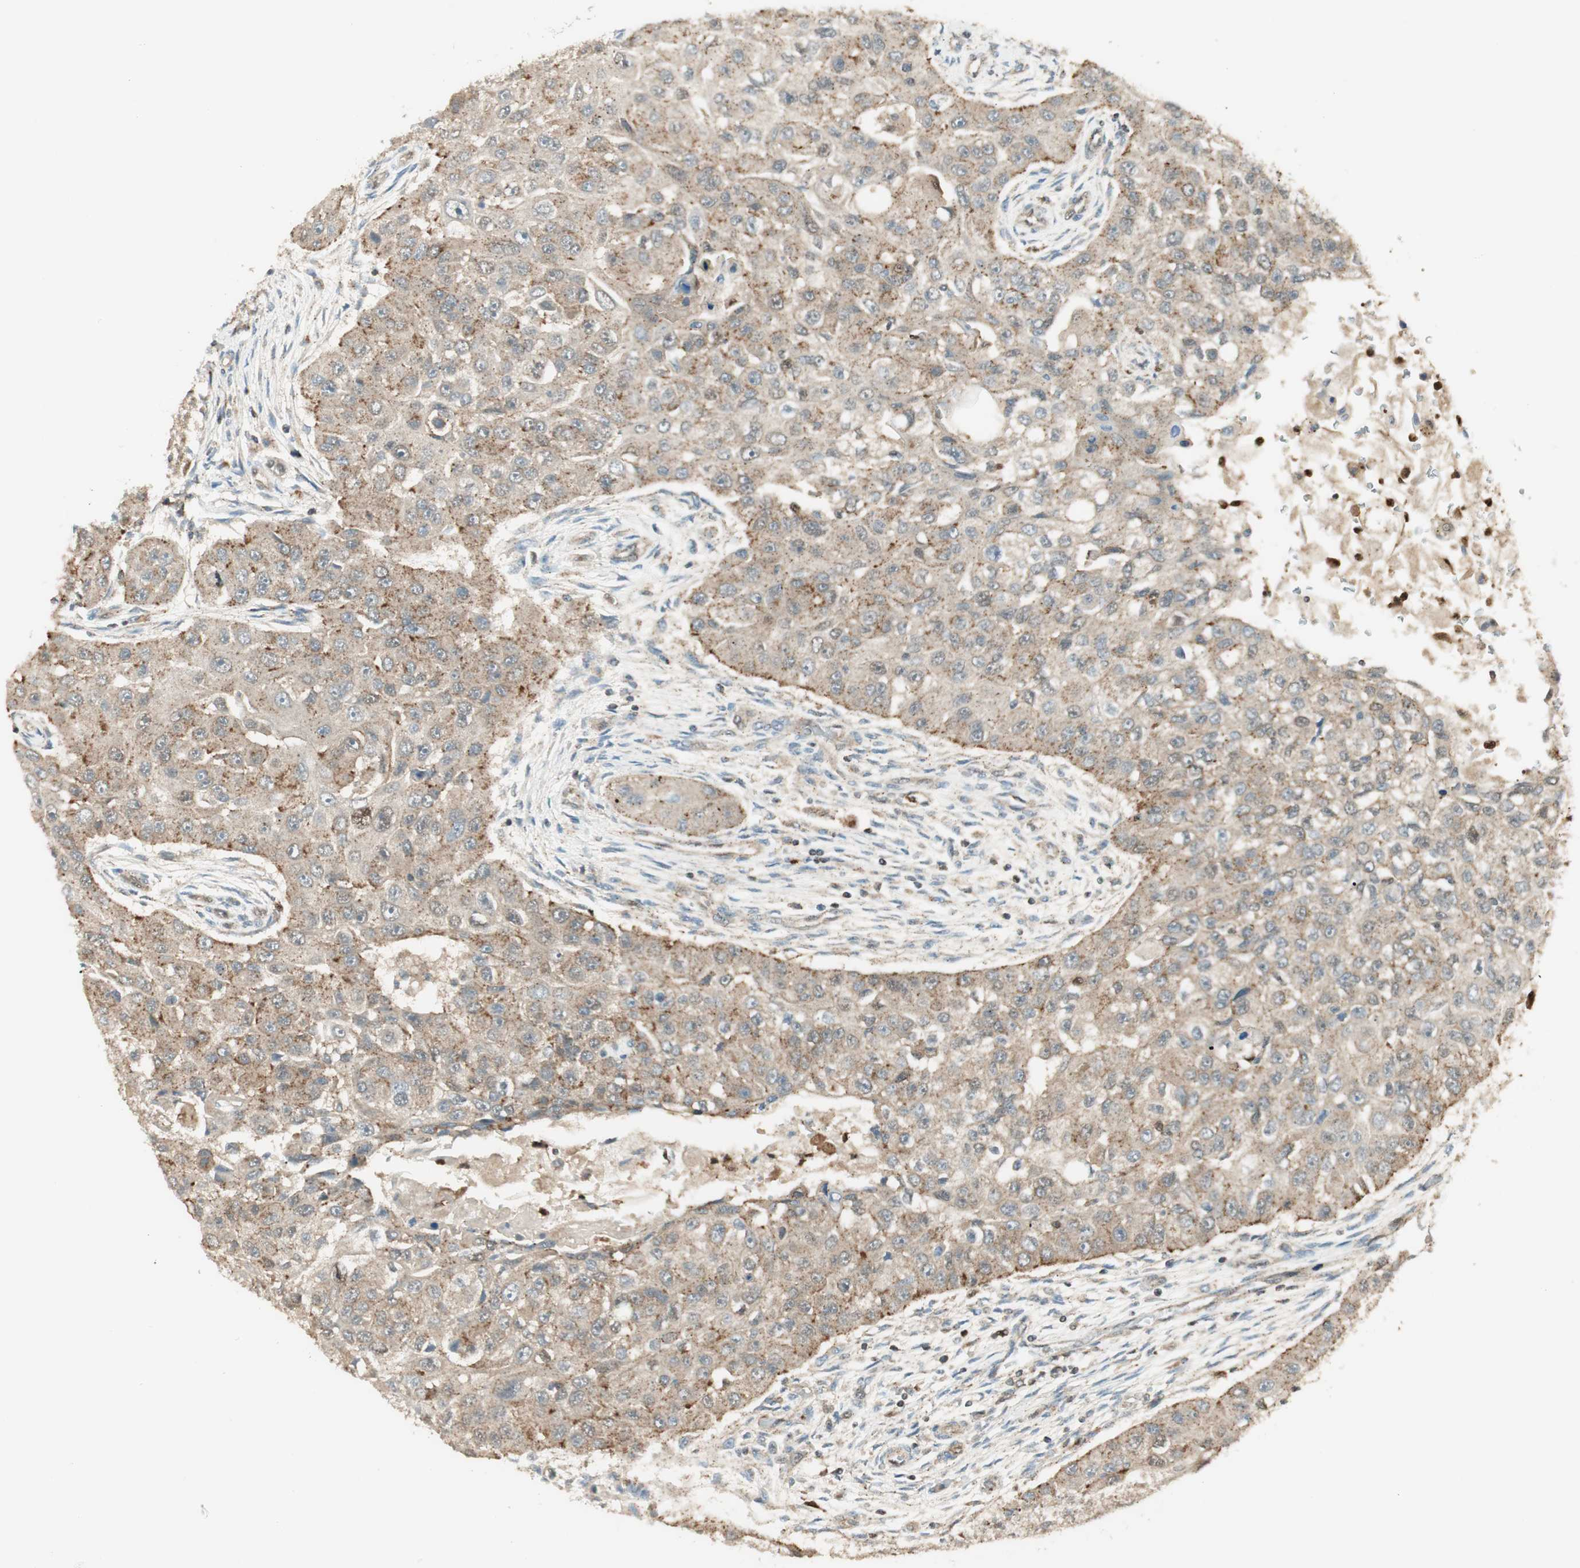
{"staining": {"intensity": "moderate", "quantity": "<25%", "location": "none"}, "tissue": "head and neck cancer", "cell_type": "Tumor cells", "image_type": "cancer", "snomed": [{"axis": "morphology", "description": "Normal tissue, NOS"}, {"axis": "morphology", "description": "Squamous cell carcinoma, NOS"}, {"axis": "topography", "description": "Skeletal muscle"}, {"axis": "topography", "description": "Head-Neck"}], "caption": "Immunohistochemistry (IHC) histopathology image of human head and neck cancer stained for a protein (brown), which displays low levels of moderate None expression in approximately <25% of tumor cells.", "gene": "LTA4H", "patient": {"sex": "male", "age": 51}}